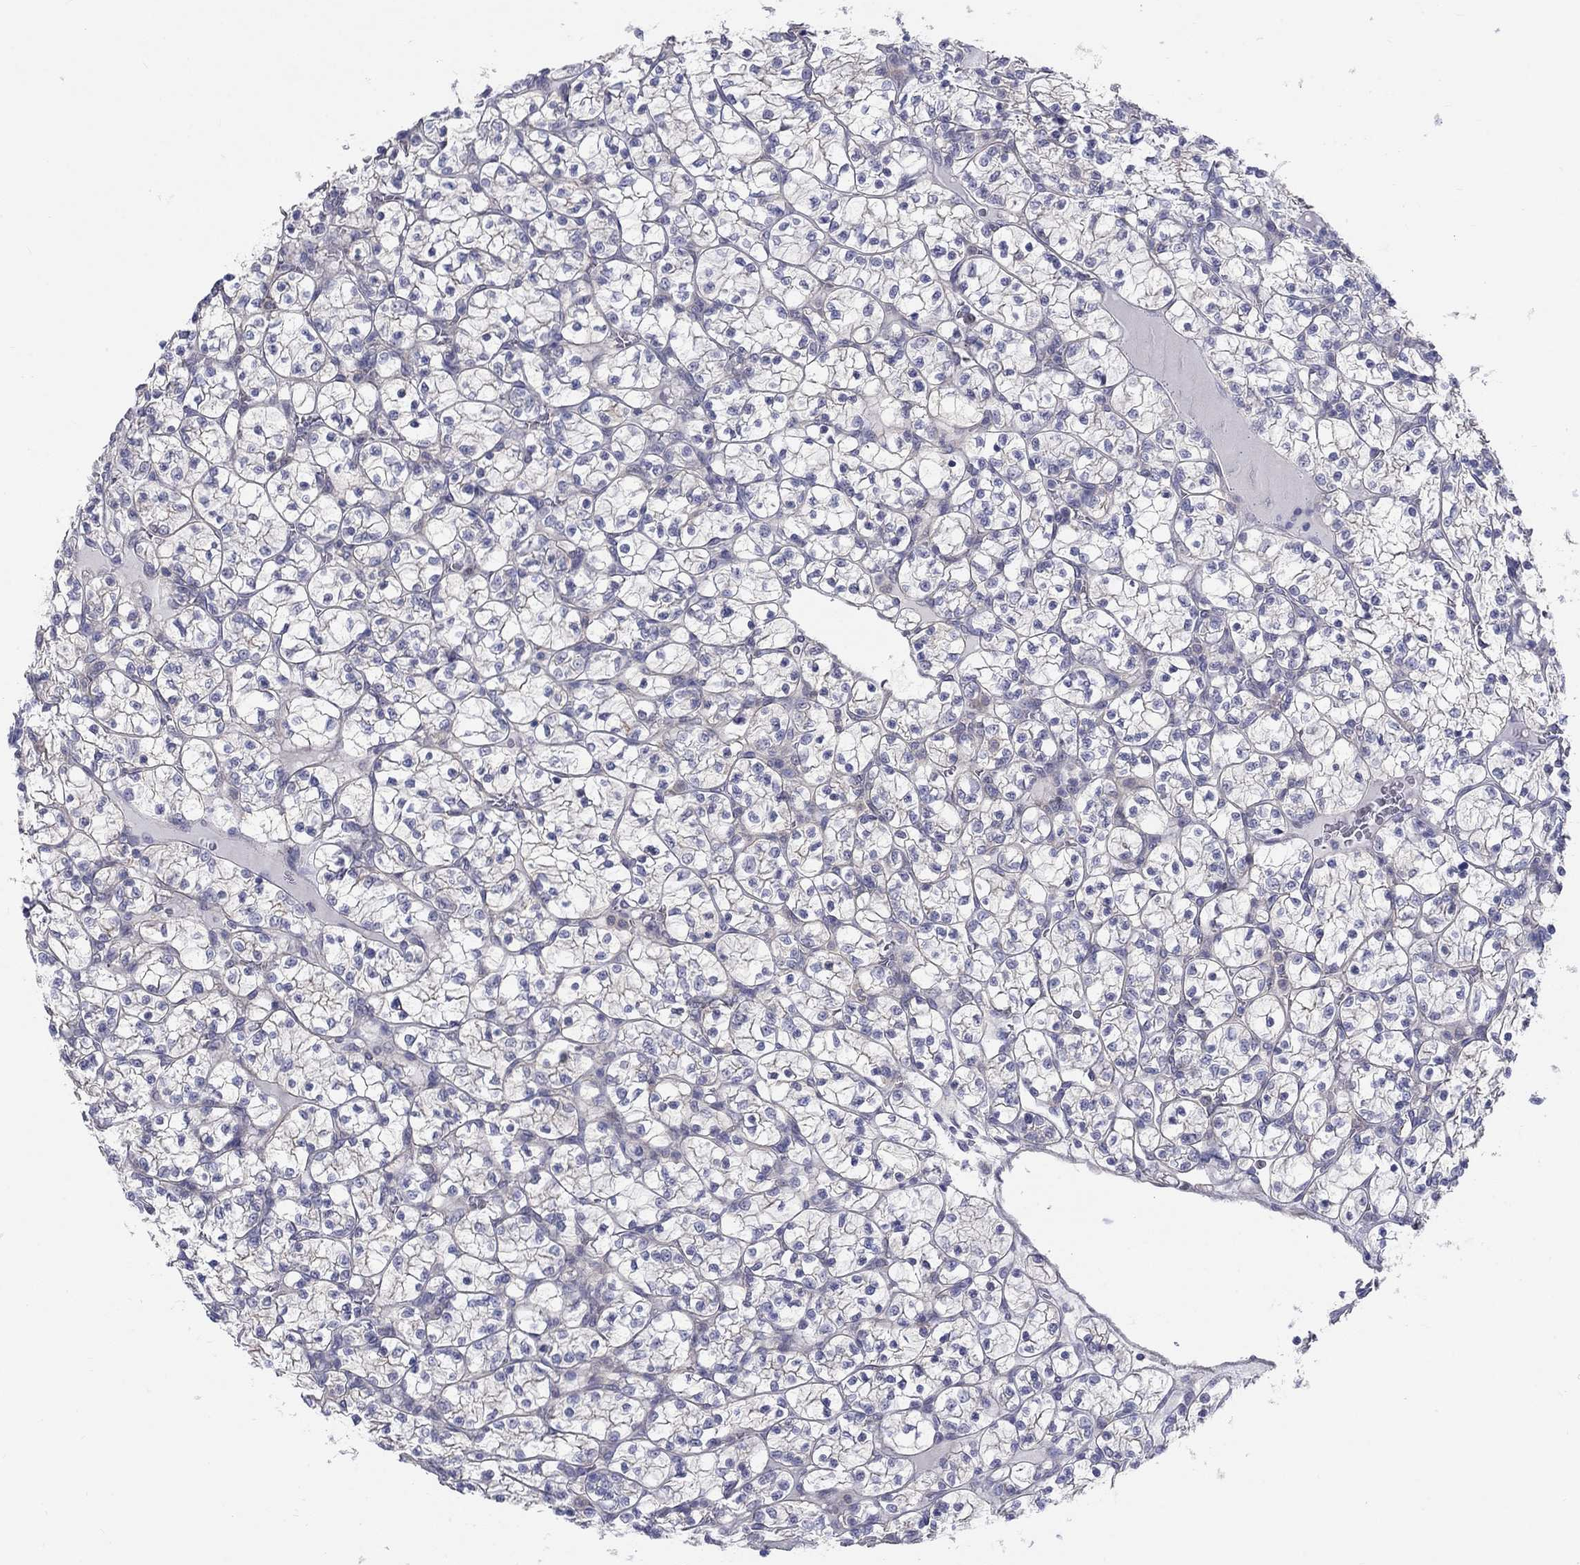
{"staining": {"intensity": "moderate", "quantity": "<25%", "location": "cytoplasmic/membranous"}, "tissue": "renal cancer", "cell_type": "Tumor cells", "image_type": "cancer", "snomed": [{"axis": "morphology", "description": "Adenocarcinoma, NOS"}, {"axis": "topography", "description": "Kidney"}], "caption": "Protein analysis of adenocarcinoma (renal) tissue displays moderate cytoplasmic/membranous expression in about <25% of tumor cells.", "gene": "EGFLAM", "patient": {"sex": "female", "age": 89}}